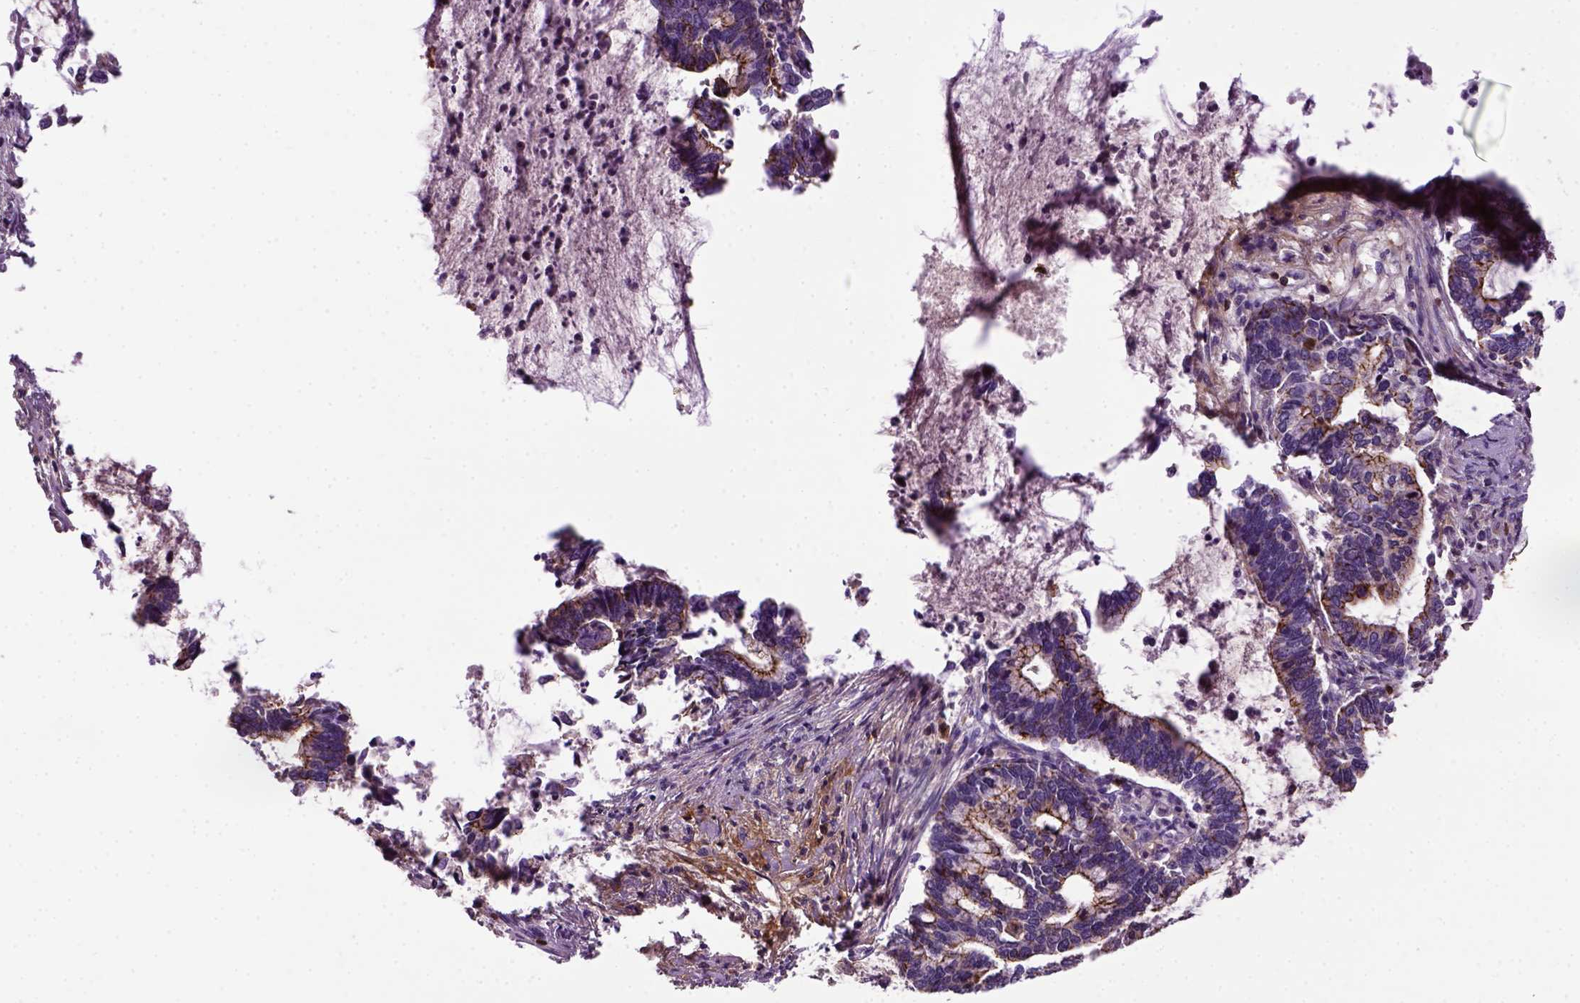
{"staining": {"intensity": "moderate", "quantity": "25%-75%", "location": "cytoplasmic/membranous"}, "tissue": "cervical cancer", "cell_type": "Tumor cells", "image_type": "cancer", "snomed": [{"axis": "morphology", "description": "Adenocarcinoma, NOS"}, {"axis": "topography", "description": "Cervix"}], "caption": "Cervical cancer was stained to show a protein in brown. There is medium levels of moderate cytoplasmic/membranous positivity in approximately 25%-75% of tumor cells.", "gene": "CDH1", "patient": {"sex": "female", "age": 42}}